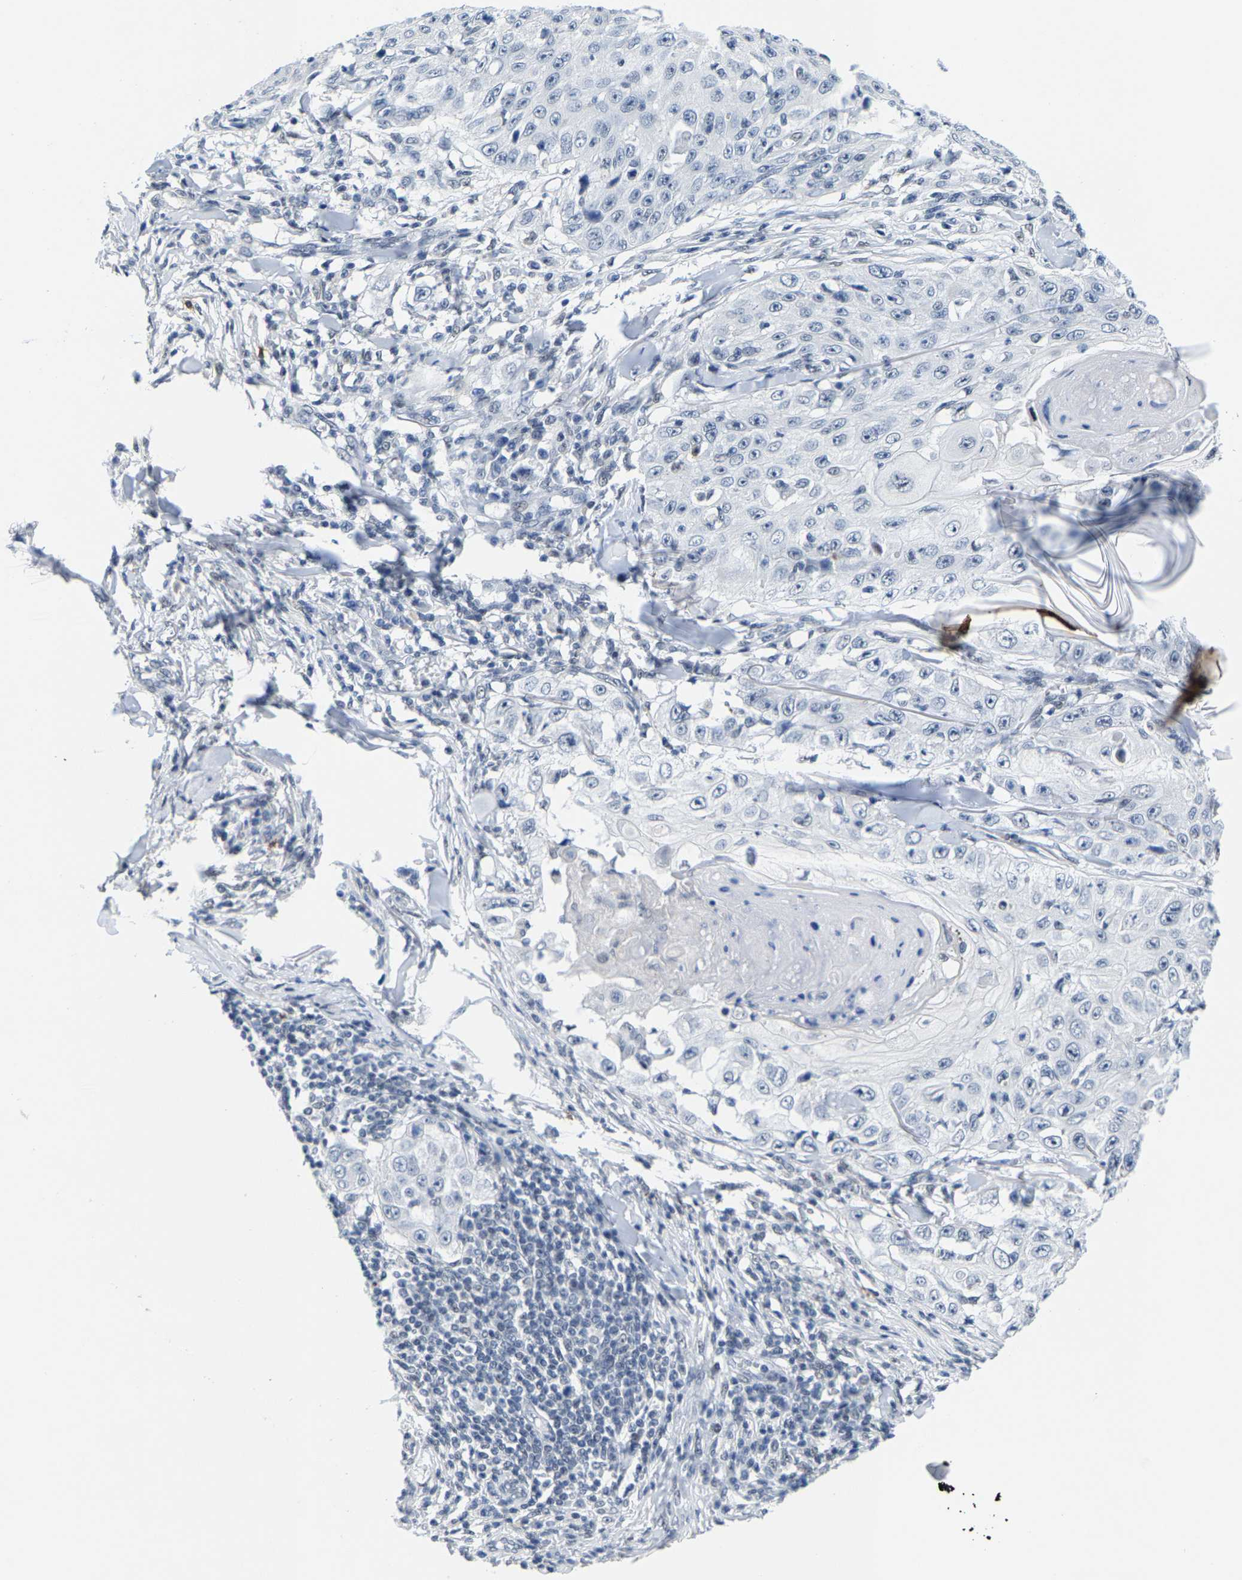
{"staining": {"intensity": "negative", "quantity": "none", "location": "none"}, "tissue": "skin cancer", "cell_type": "Tumor cells", "image_type": "cancer", "snomed": [{"axis": "morphology", "description": "Squamous cell carcinoma, NOS"}, {"axis": "topography", "description": "Skin"}], "caption": "Skin cancer (squamous cell carcinoma) was stained to show a protein in brown. There is no significant positivity in tumor cells.", "gene": "SETD1B", "patient": {"sex": "male", "age": 86}}